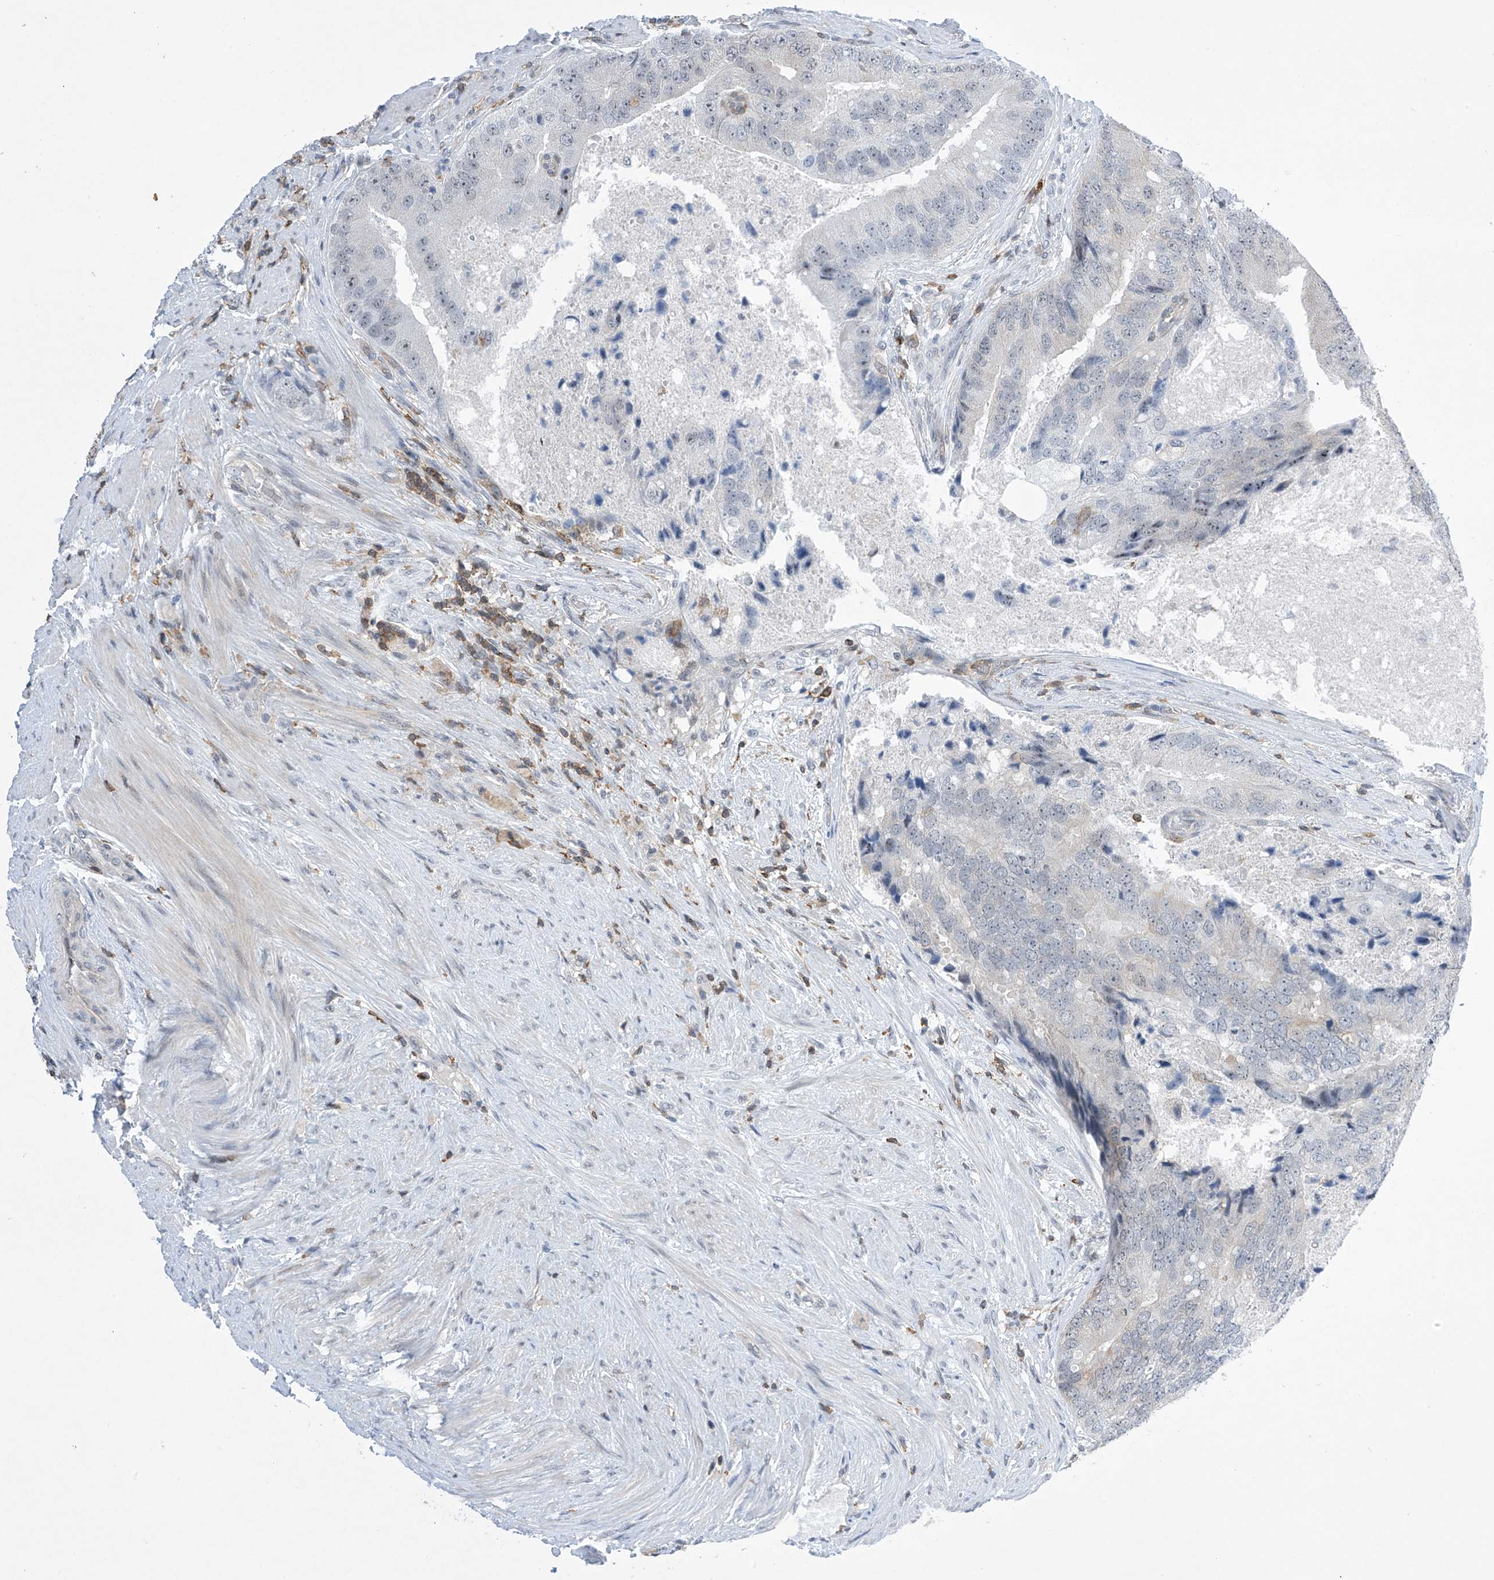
{"staining": {"intensity": "negative", "quantity": "none", "location": "none"}, "tissue": "prostate cancer", "cell_type": "Tumor cells", "image_type": "cancer", "snomed": [{"axis": "morphology", "description": "Adenocarcinoma, High grade"}, {"axis": "topography", "description": "Prostate"}], "caption": "Prostate high-grade adenocarcinoma was stained to show a protein in brown. There is no significant expression in tumor cells. (Brightfield microscopy of DAB immunohistochemistry at high magnification).", "gene": "MSL3", "patient": {"sex": "male", "age": 70}}